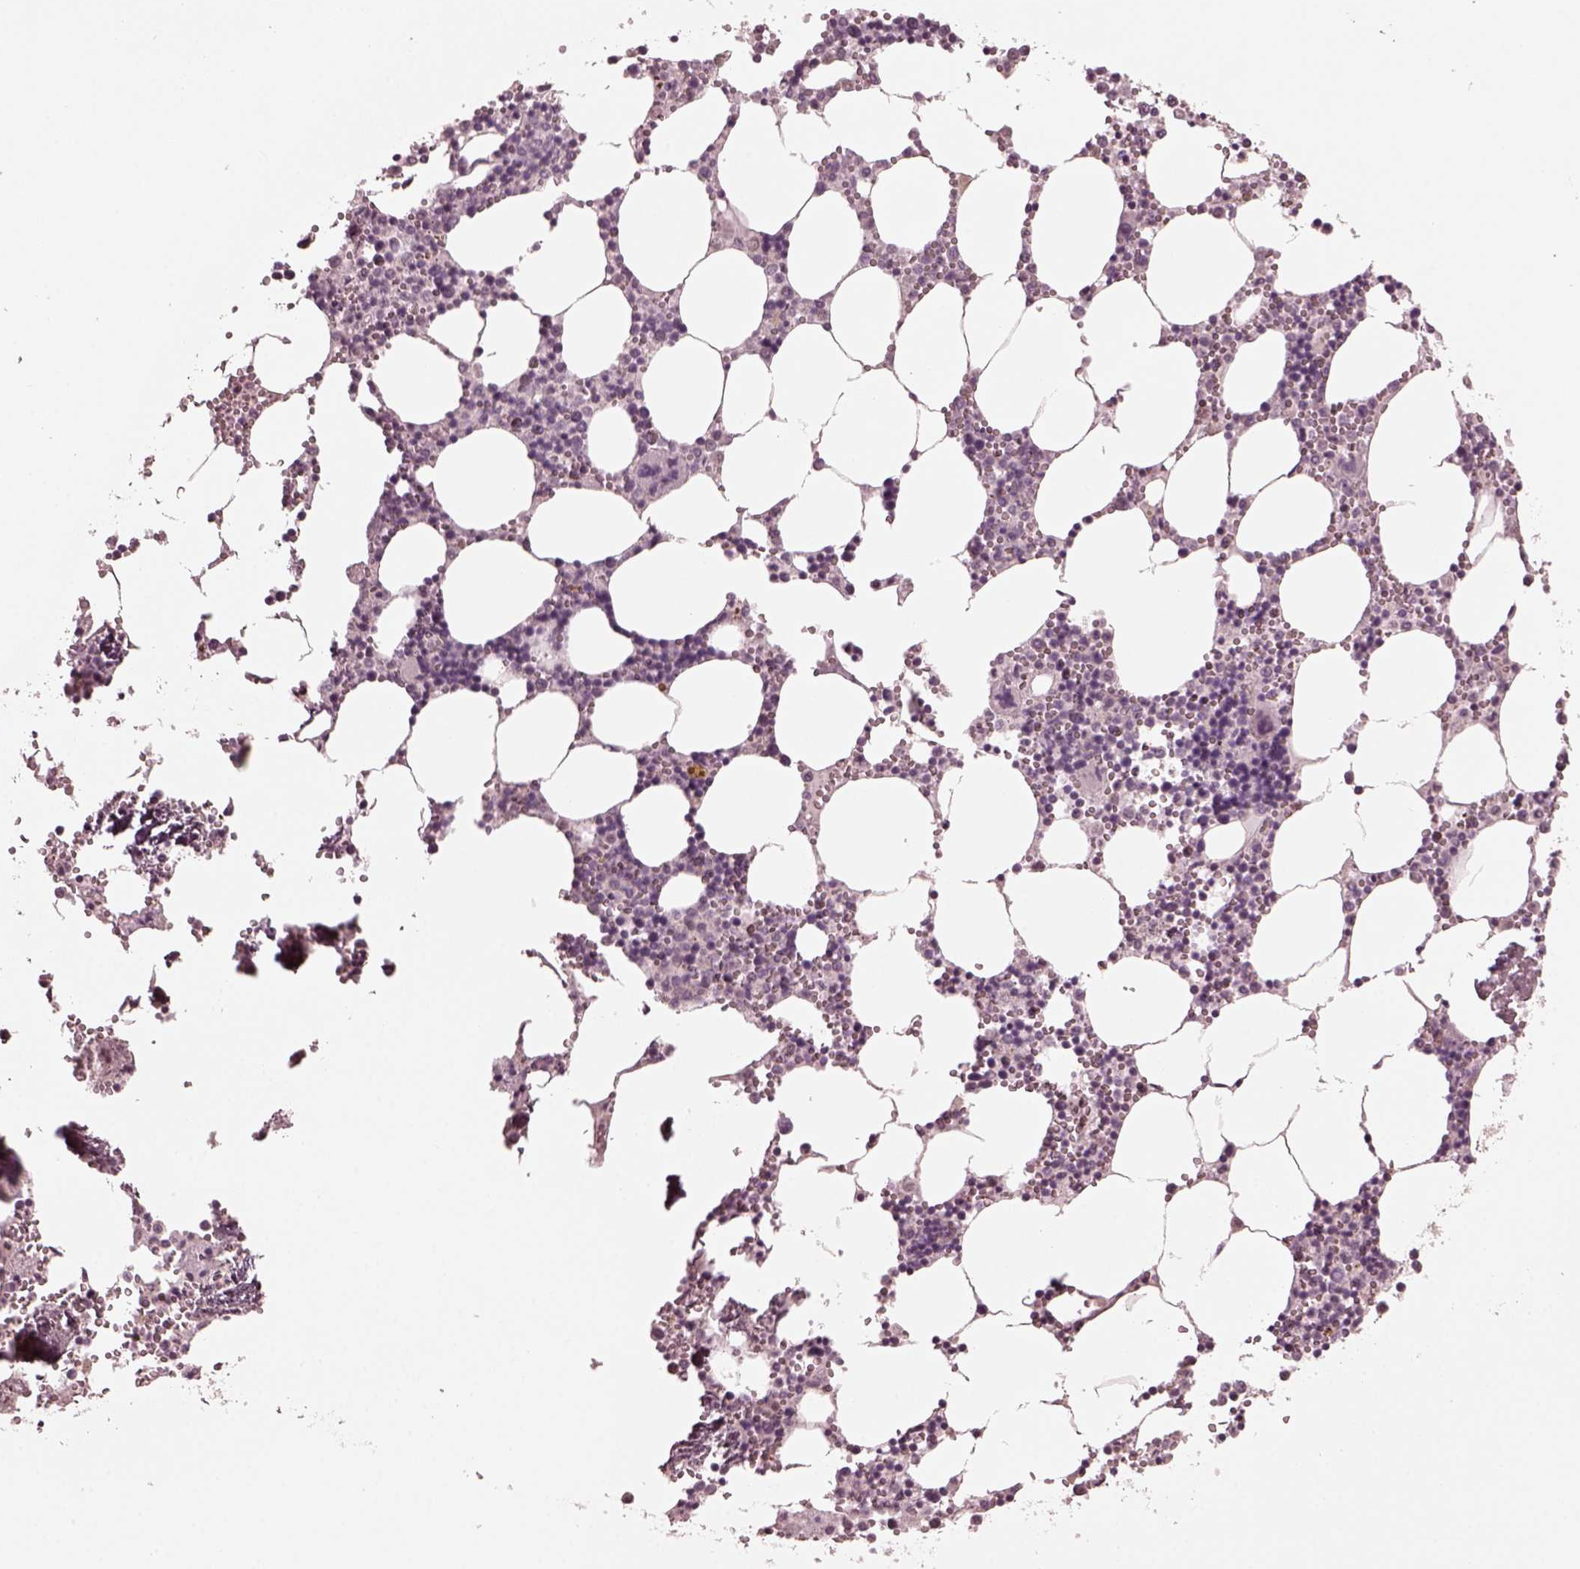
{"staining": {"intensity": "negative", "quantity": "none", "location": "none"}, "tissue": "bone marrow", "cell_type": "Hematopoietic cells", "image_type": "normal", "snomed": [{"axis": "morphology", "description": "Normal tissue, NOS"}, {"axis": "topography", "description": "Bone marrow"}], "caption": "A micrograph of bone marrow stained for a protein demonstrates no brown staining in hematopoietic cells.", "gene": "RGS7", "patient": {"sex": "male", "age": 54}}